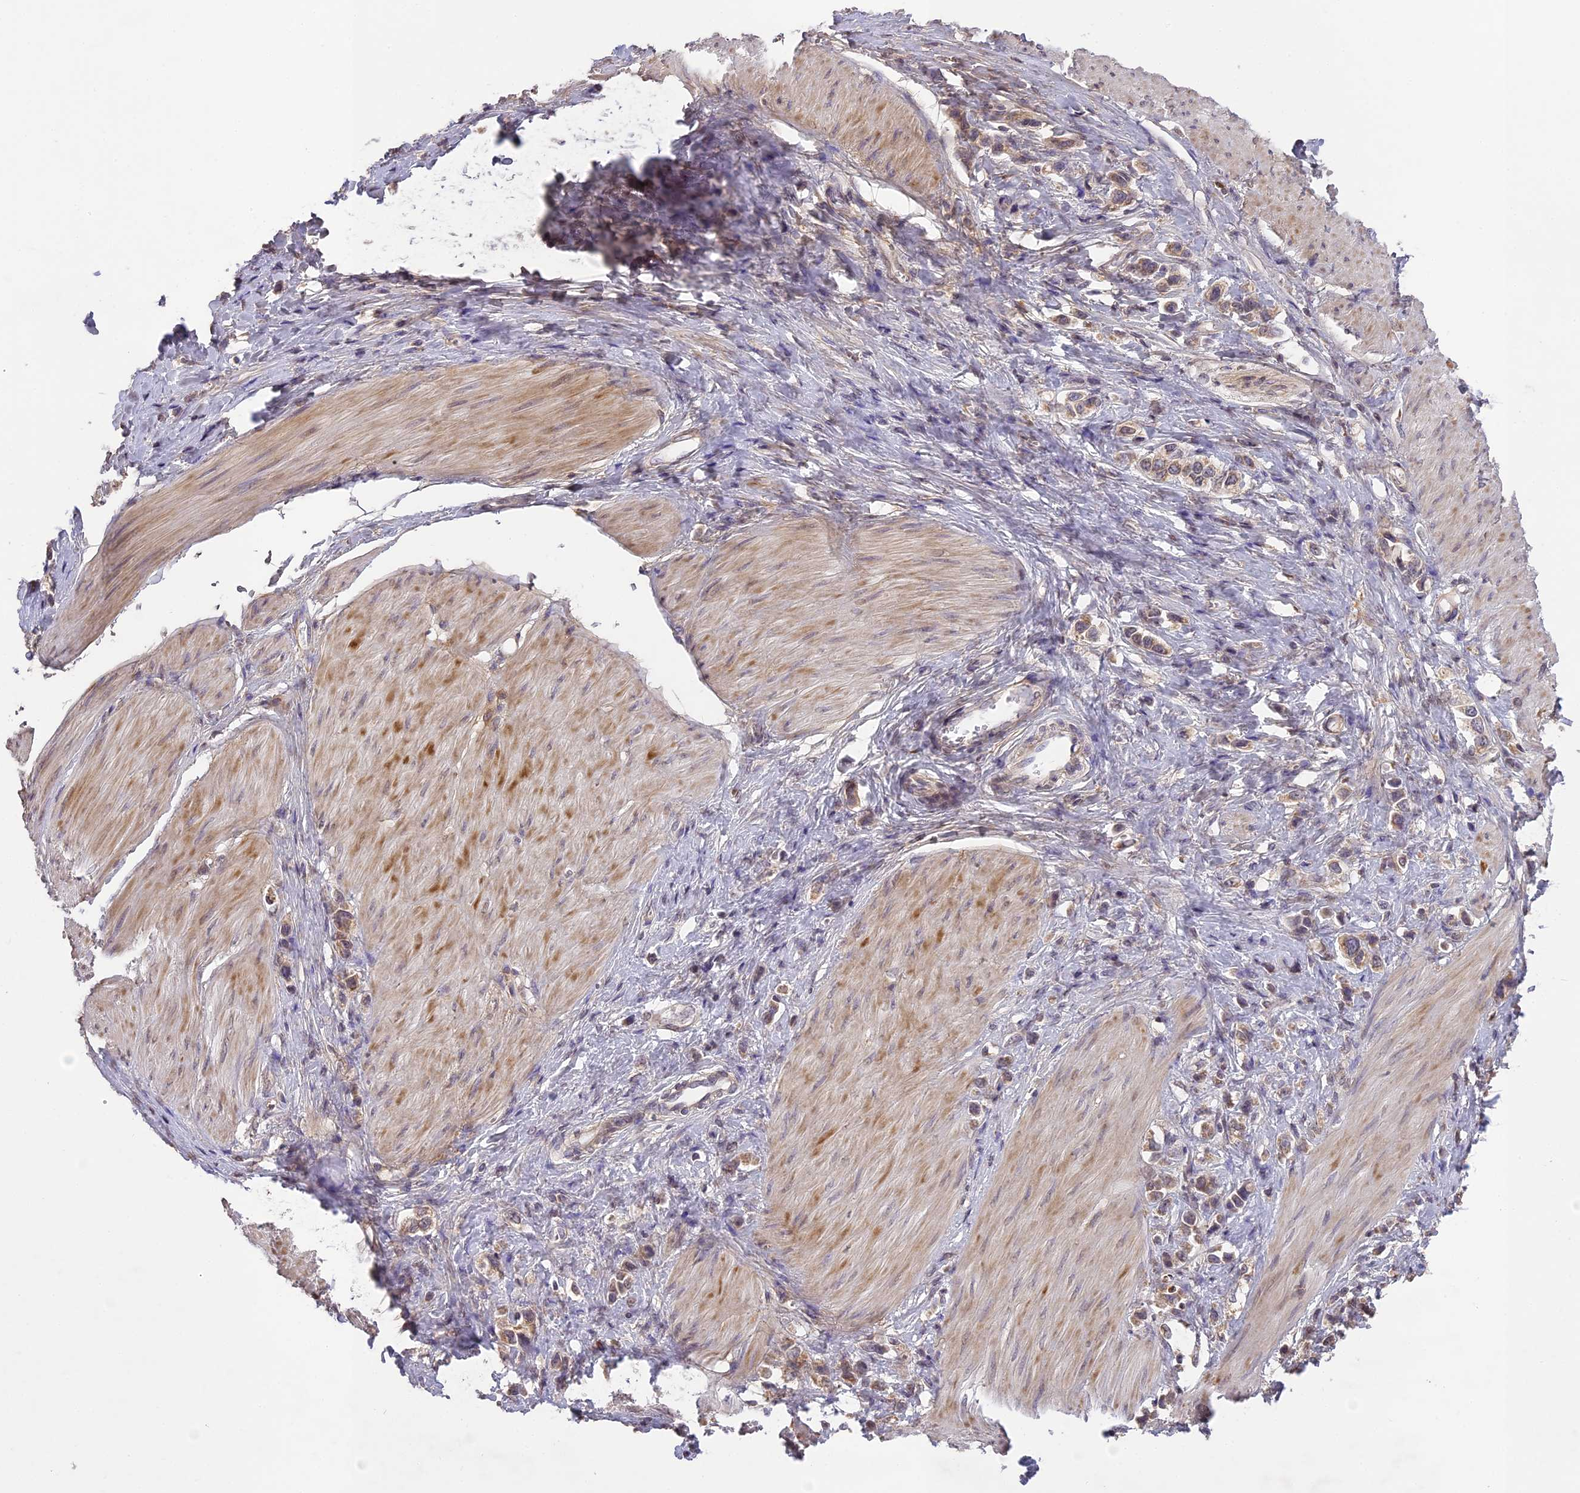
{"staining": {"intensity": "weak", "quantity": ">75%", "location": "cytoplasmic/membranous"}, "tissue": "stomach cancer", "cell_type": "Tumor cells", "image_type": "cancer", "snomed": [{"axis": "morphology", "description": "Normal tissue, NOS"}, {"axis": "morphology", "description": "Adenocarcinoma, NOS"}, {"axis": "topography", "description": "Stomach, upper"}, {"axis": "topography", "description": "Stomach"}], "caption": "A photomicrograph of adenocarcinoma (stomach) stained for a protein reveals weak cytoplasmic/membranous brown staining in tumor cells.", "gene": "ERG28", "patient": {"sex": "female", "age": 65}}